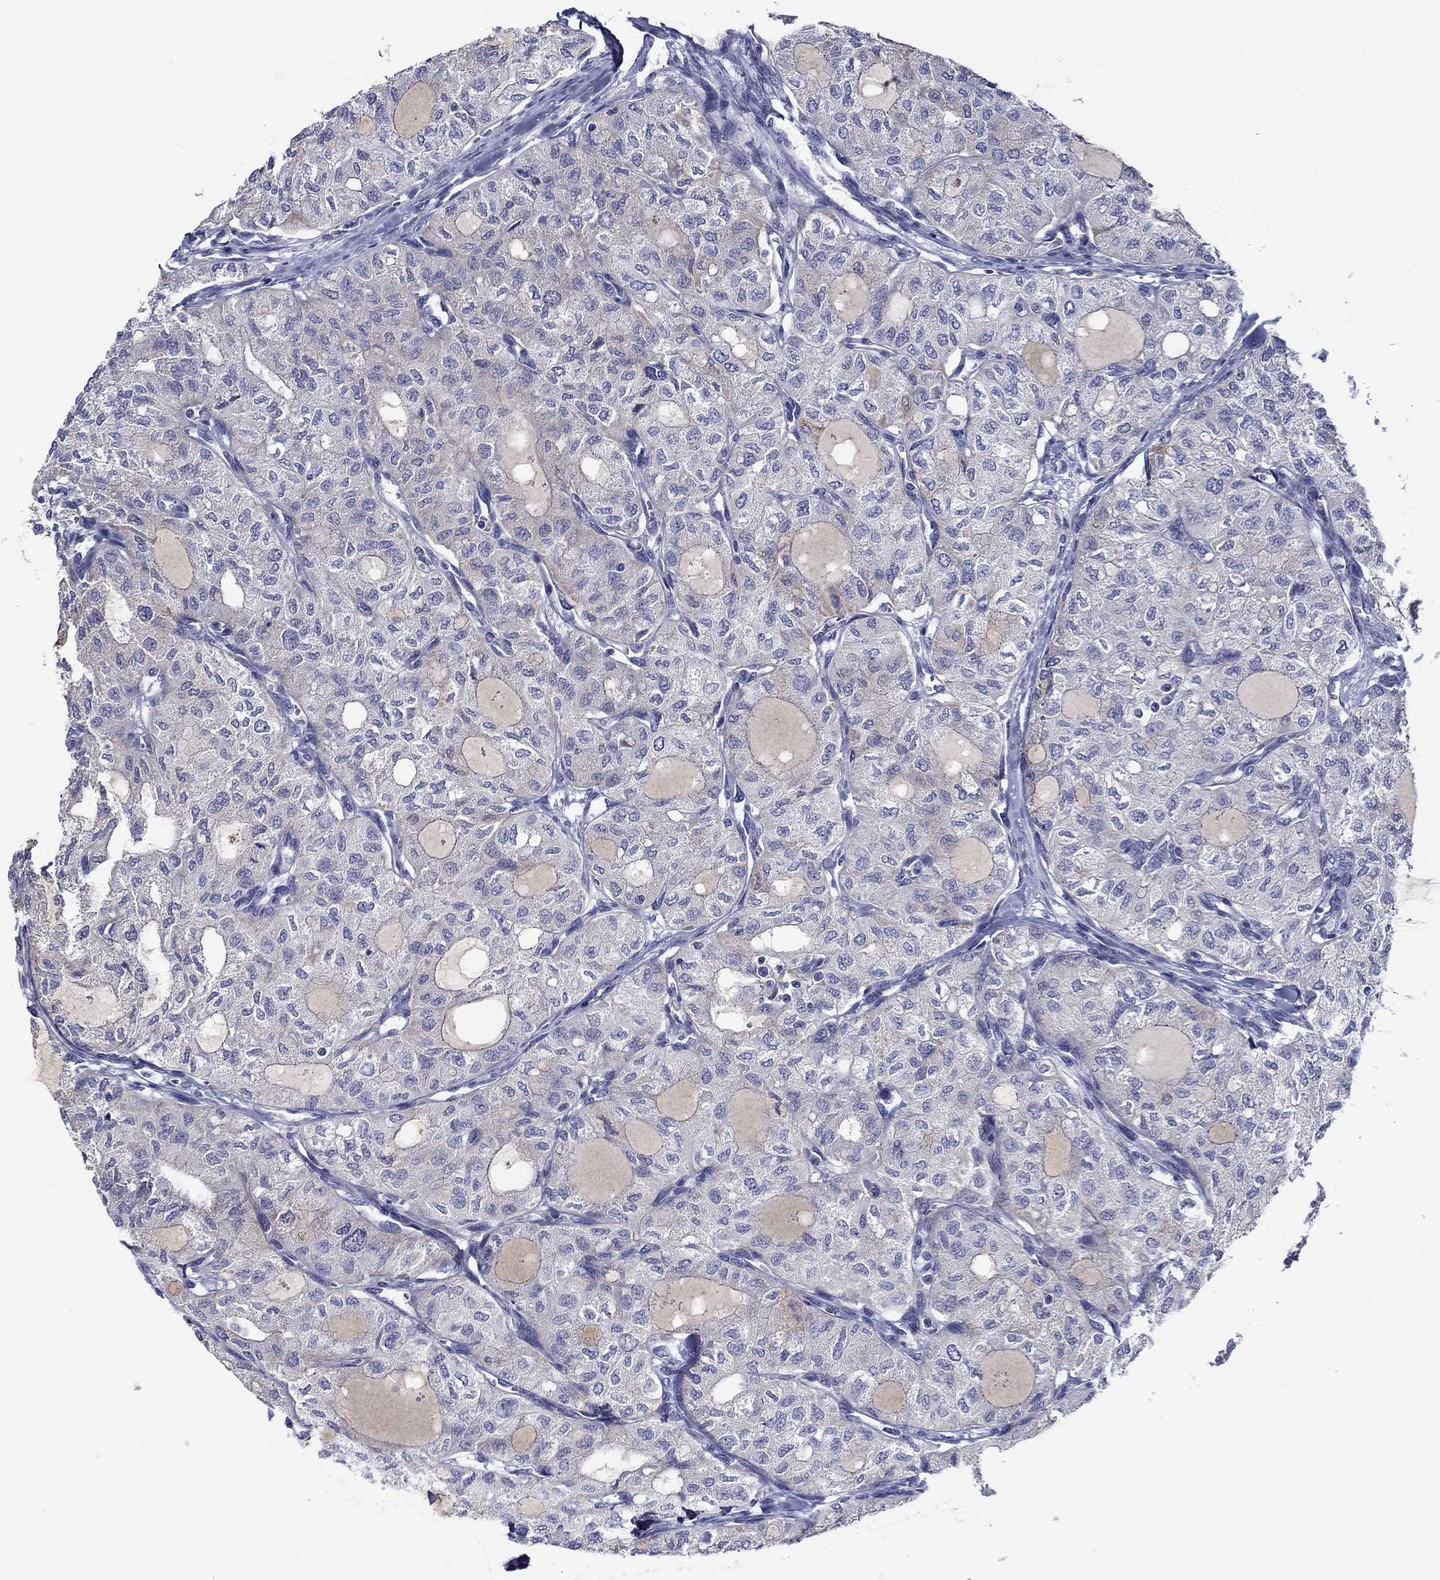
{"staining": {"intensity": "negative", "quantity": "none", "location": "none"}, "tissue": "thyroid cancer", "cell_type": "Tumor cells", "image_type": "cancer", "snomed": [{"axis": "morphology", "description": "Follicular adenoma carcinoma, NOS"}, {"axis": "topography", "description": "Thyroid gland"}], "caption": "An immunohistochemistry histopathology image of thyroid follicular adenoma carcinoma is shown. There is no staining in tumor cells of thyroid follicular adenoma carcinoma.", "gene": "SPATA7", "patient": {"sex": "male", "age": 75}}